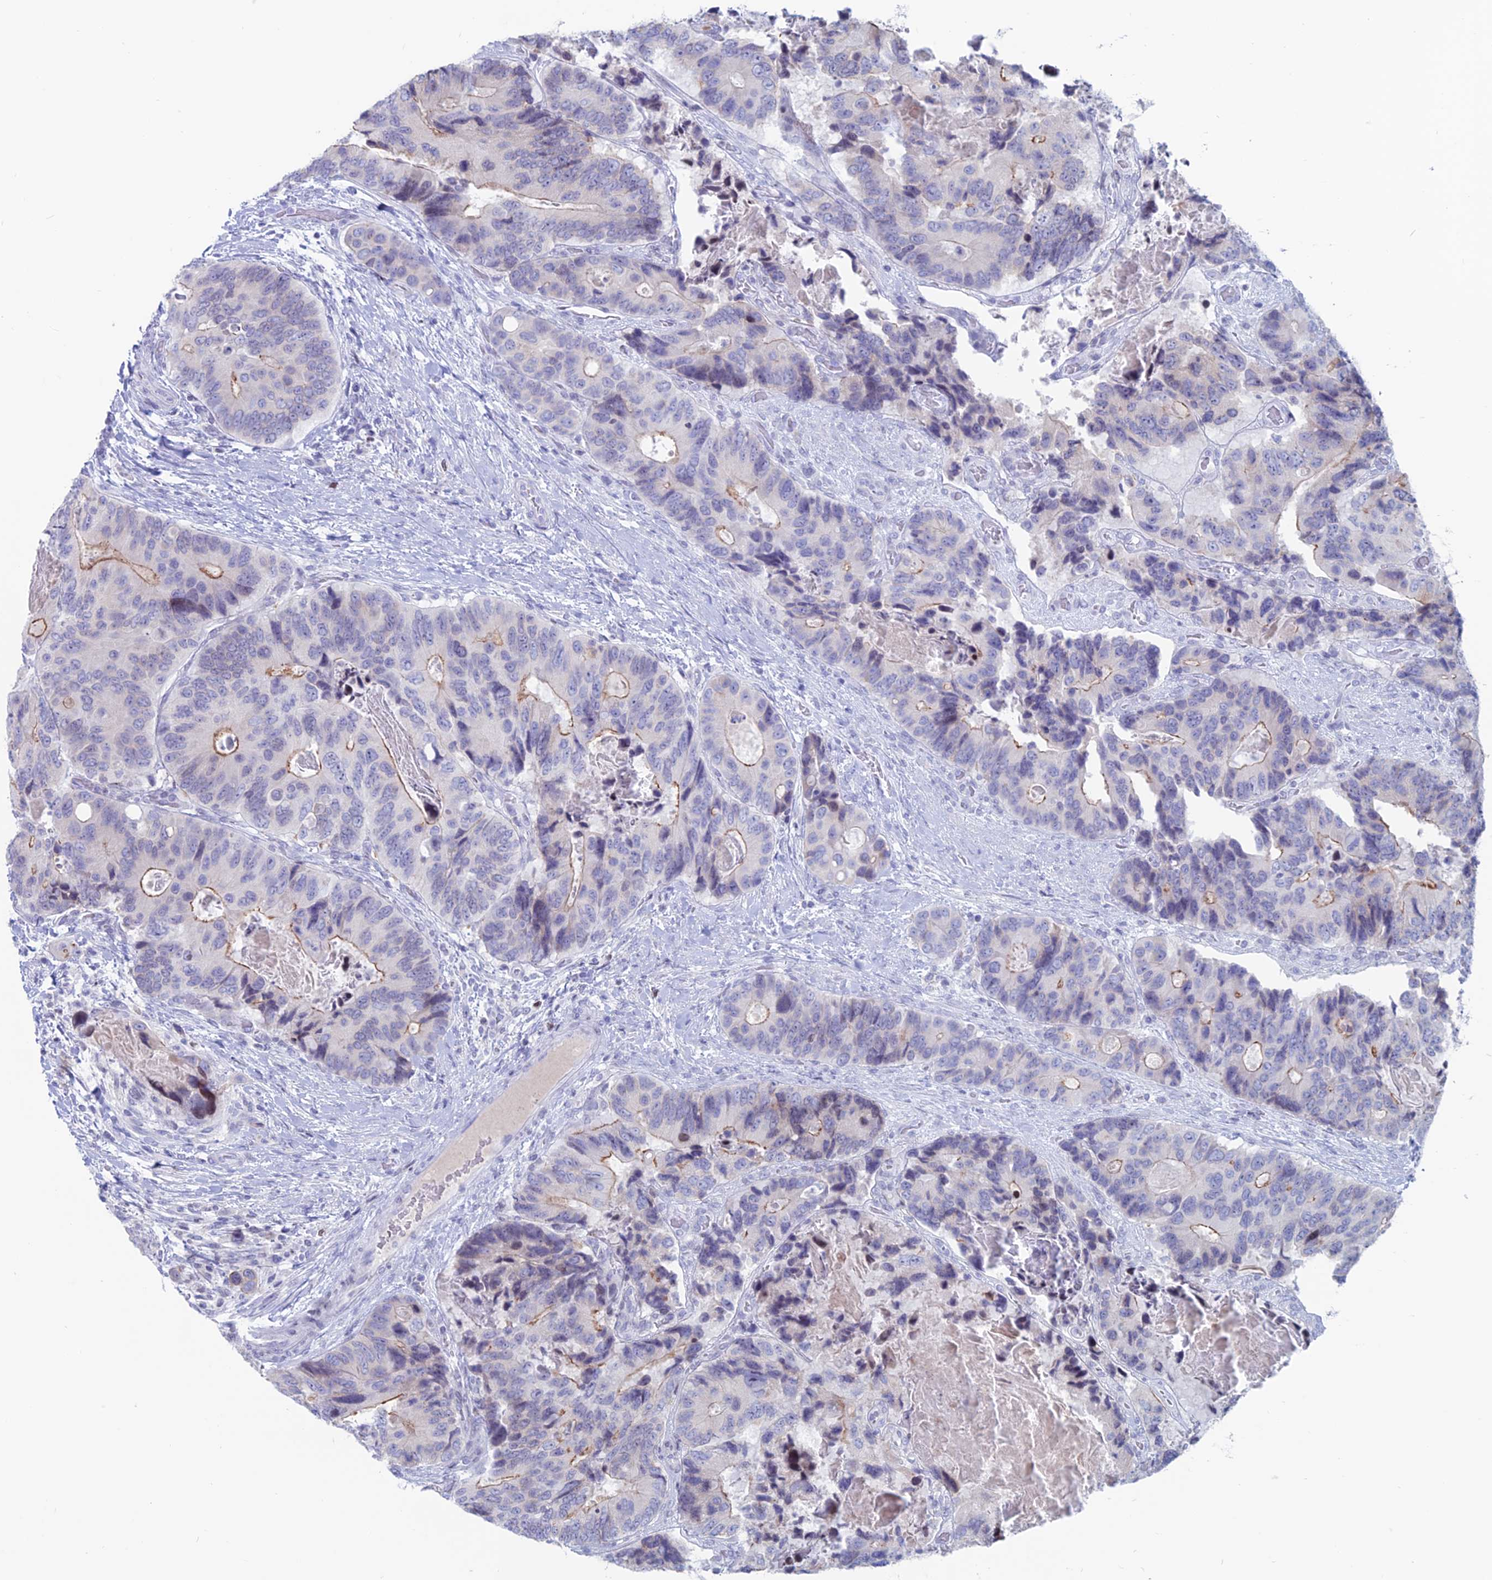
{"staining": {"intensity": "weak", "quantity": "<25%", "location": "cytoplasmic/membranous"}, "tissue": "colorectal cancer", "cell_type": "Tumor cells", "image_type": "cancer", "snomed": [{"axis": "morphology", "description": "Adenocarcinoma, NOS"}, {"axis": "topography", "description": "Colon"}], "caption": "IHC histopathology image of colorectal cancer (adenocarcinoma) stained for a protein (brown), which demonstrates no staining in tumor cells.", "gene": "CERS6", "patient": {"sex": "male", "age": 84}}